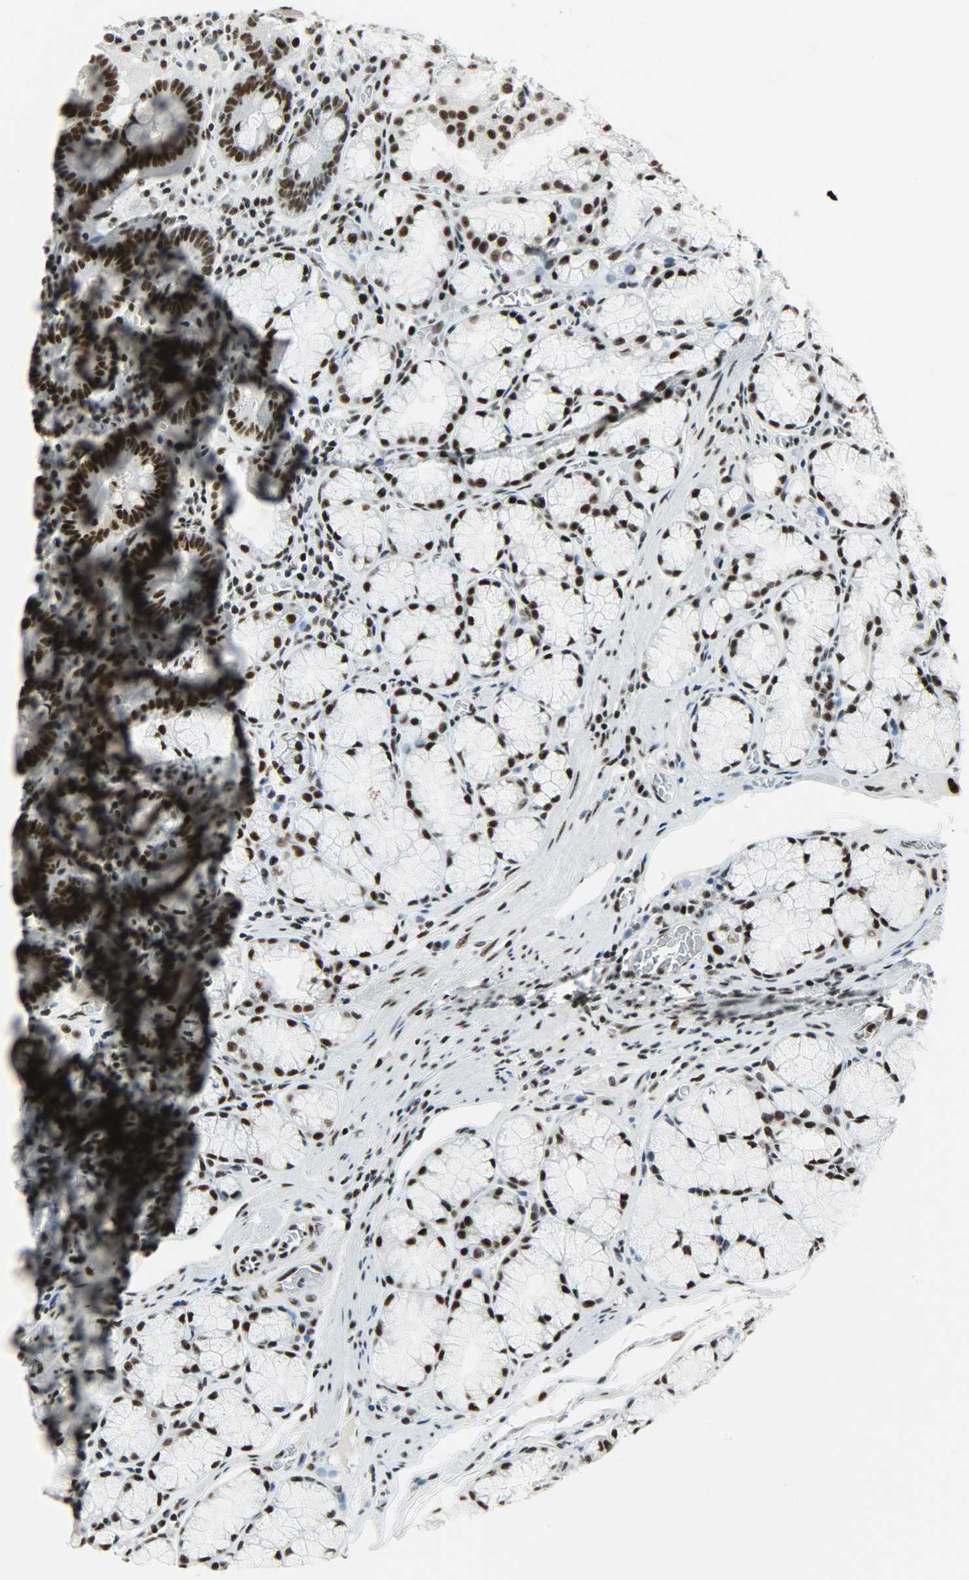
{"staining": {"intensity": "strong", "quantity": ">75%", "location": "nuclear"}, "tissue": "stomach", "cell_type": "Glandular cells", "image_type": "normal", "snomed": [{"axis": "morphology", "description": "Normal tissue, NOS"}, {"axis": "topography", "description": "Stomach, lower"}], "caption": "High-magnification brightfield microscopy of unremarkable stomach stained with DAB (brown) and counterstained with hematoxylin (blue). glandular cells exhibit strong nuclear expression is seen in about>75% of cells.", "gene": "SNRPA", "patient": {"sex": "male", "age": 56}}